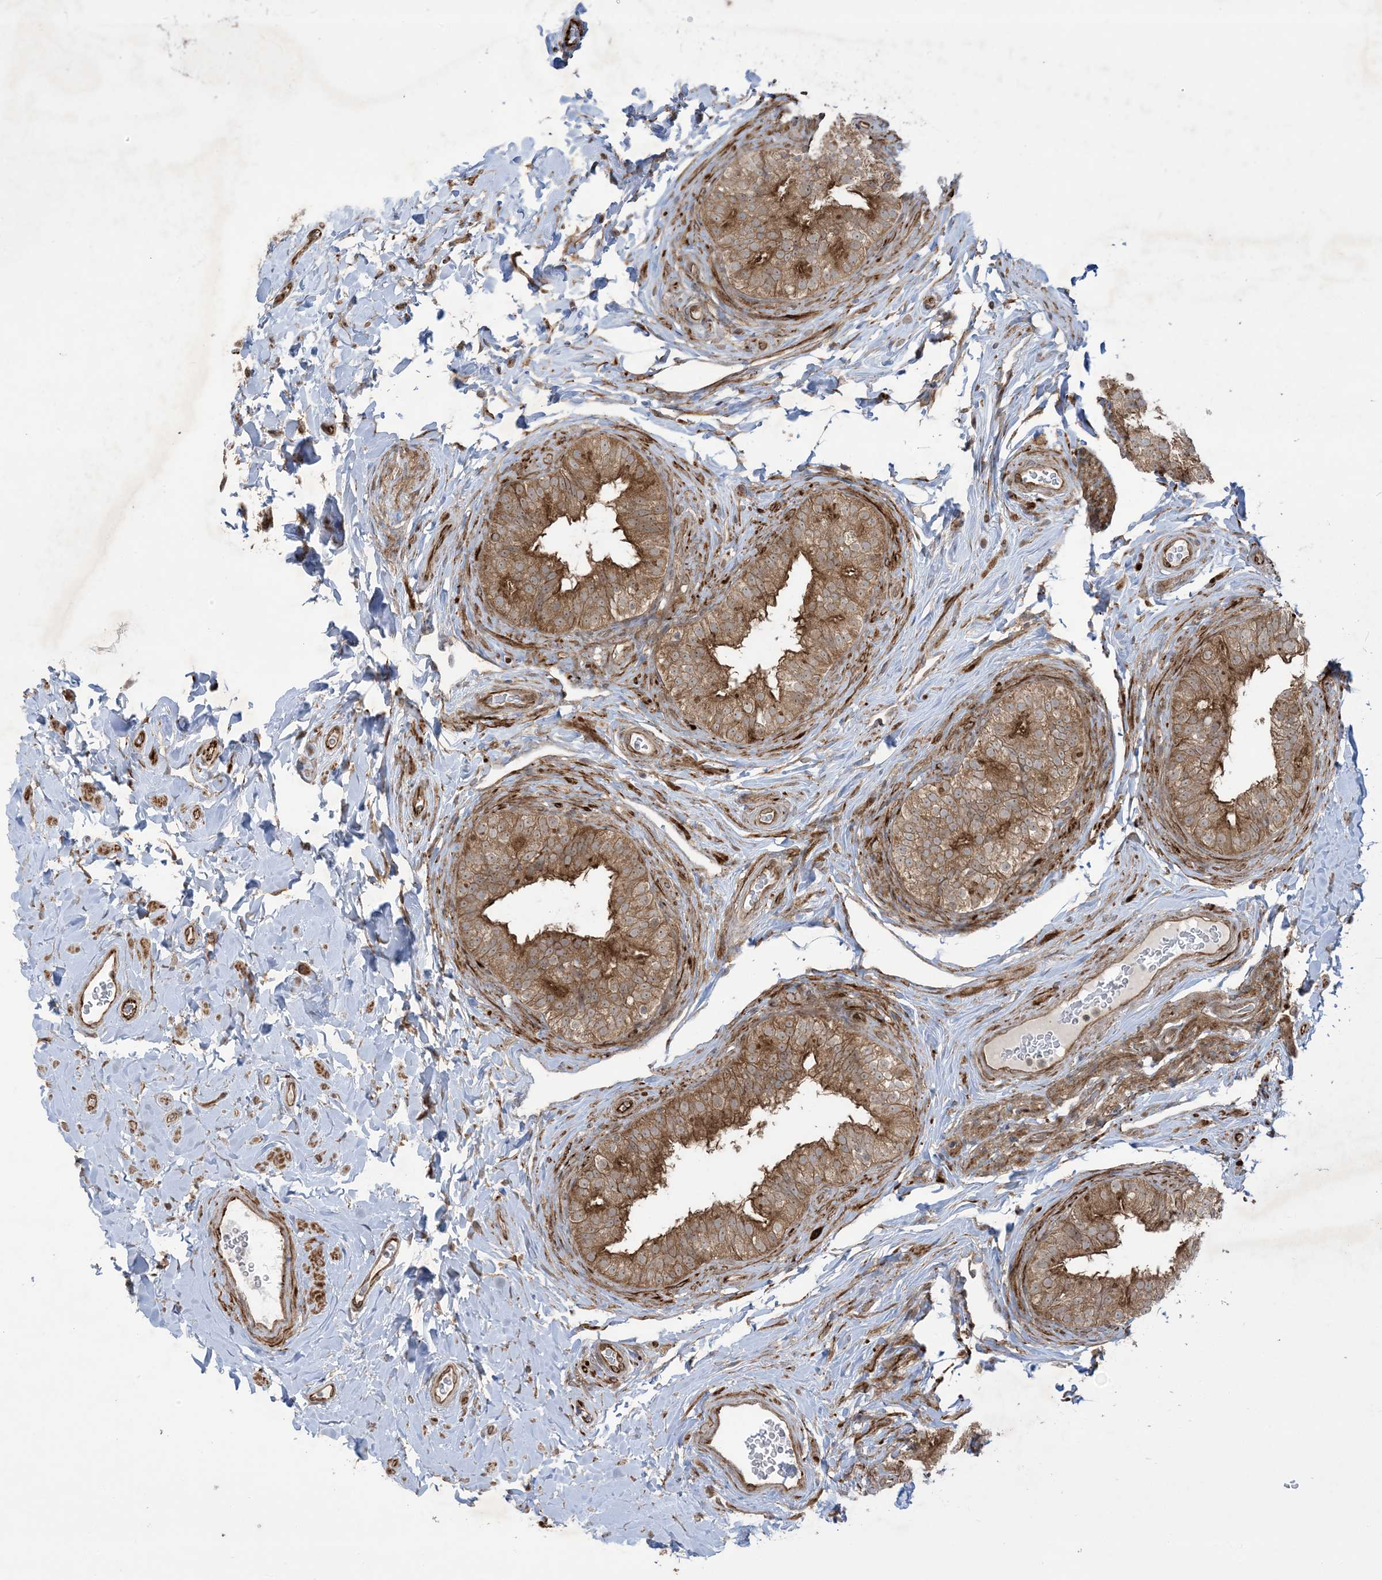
{"staining": {"intensity": "strong", "quantity": "25%-75%", "location": "cytoplasmic/membranous,nuclear"}, "tissue": "epididymis", "cell_type": "Glandular cells", "image_type": "normal", "snomed": [{"axis": "morphology", "description": "Normal tissue, NOS"}, {"axis": "topography", "description": "Epididymis"}], "caption": "This image exhibits IHC staining of unremarkable epididymis, with high strong cytoplasmic/membranous,nuclear positivity in about 25%-75% of glandular cells.", "gene": "SOGA3", "patient": {"sex": "male", "age": 49}}